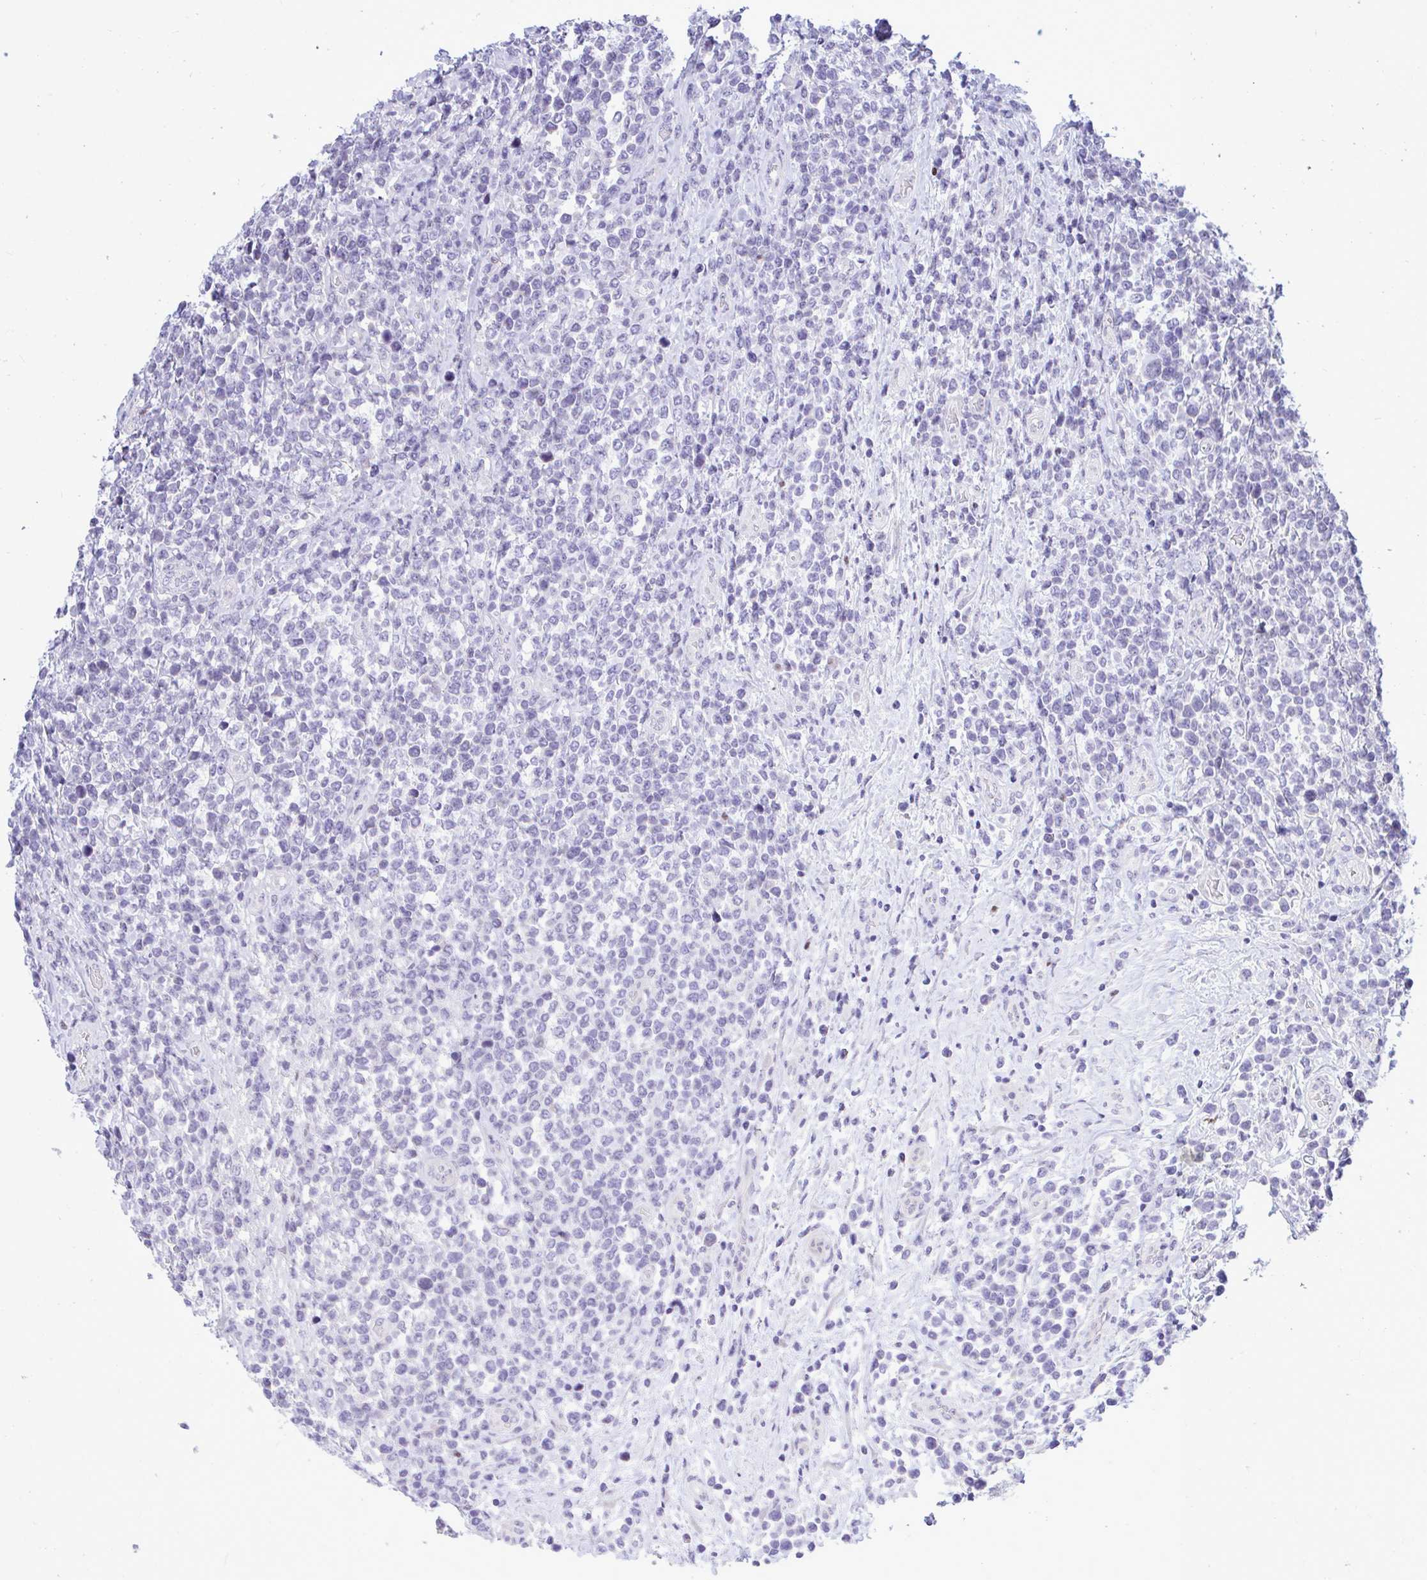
{"staining": {"intensity": "negative", "quantity": "none", "location": "none"}, "tissue": "lymphoma", "cell_type": "Tumor cells", "image_type": "cancer", "snomed": [{"axis": "morphology", "description": "Malignant lymphoma, non-Hodgkin's type, High grade"}, {"axis": "topography", "description": "Soft tissue"}], "caption": "This is an IHC image of human lymphoma. There is no positivity in tumor cells.", "gene": "SLC25A51", "patient": {"sex": "female", "age": 56}}